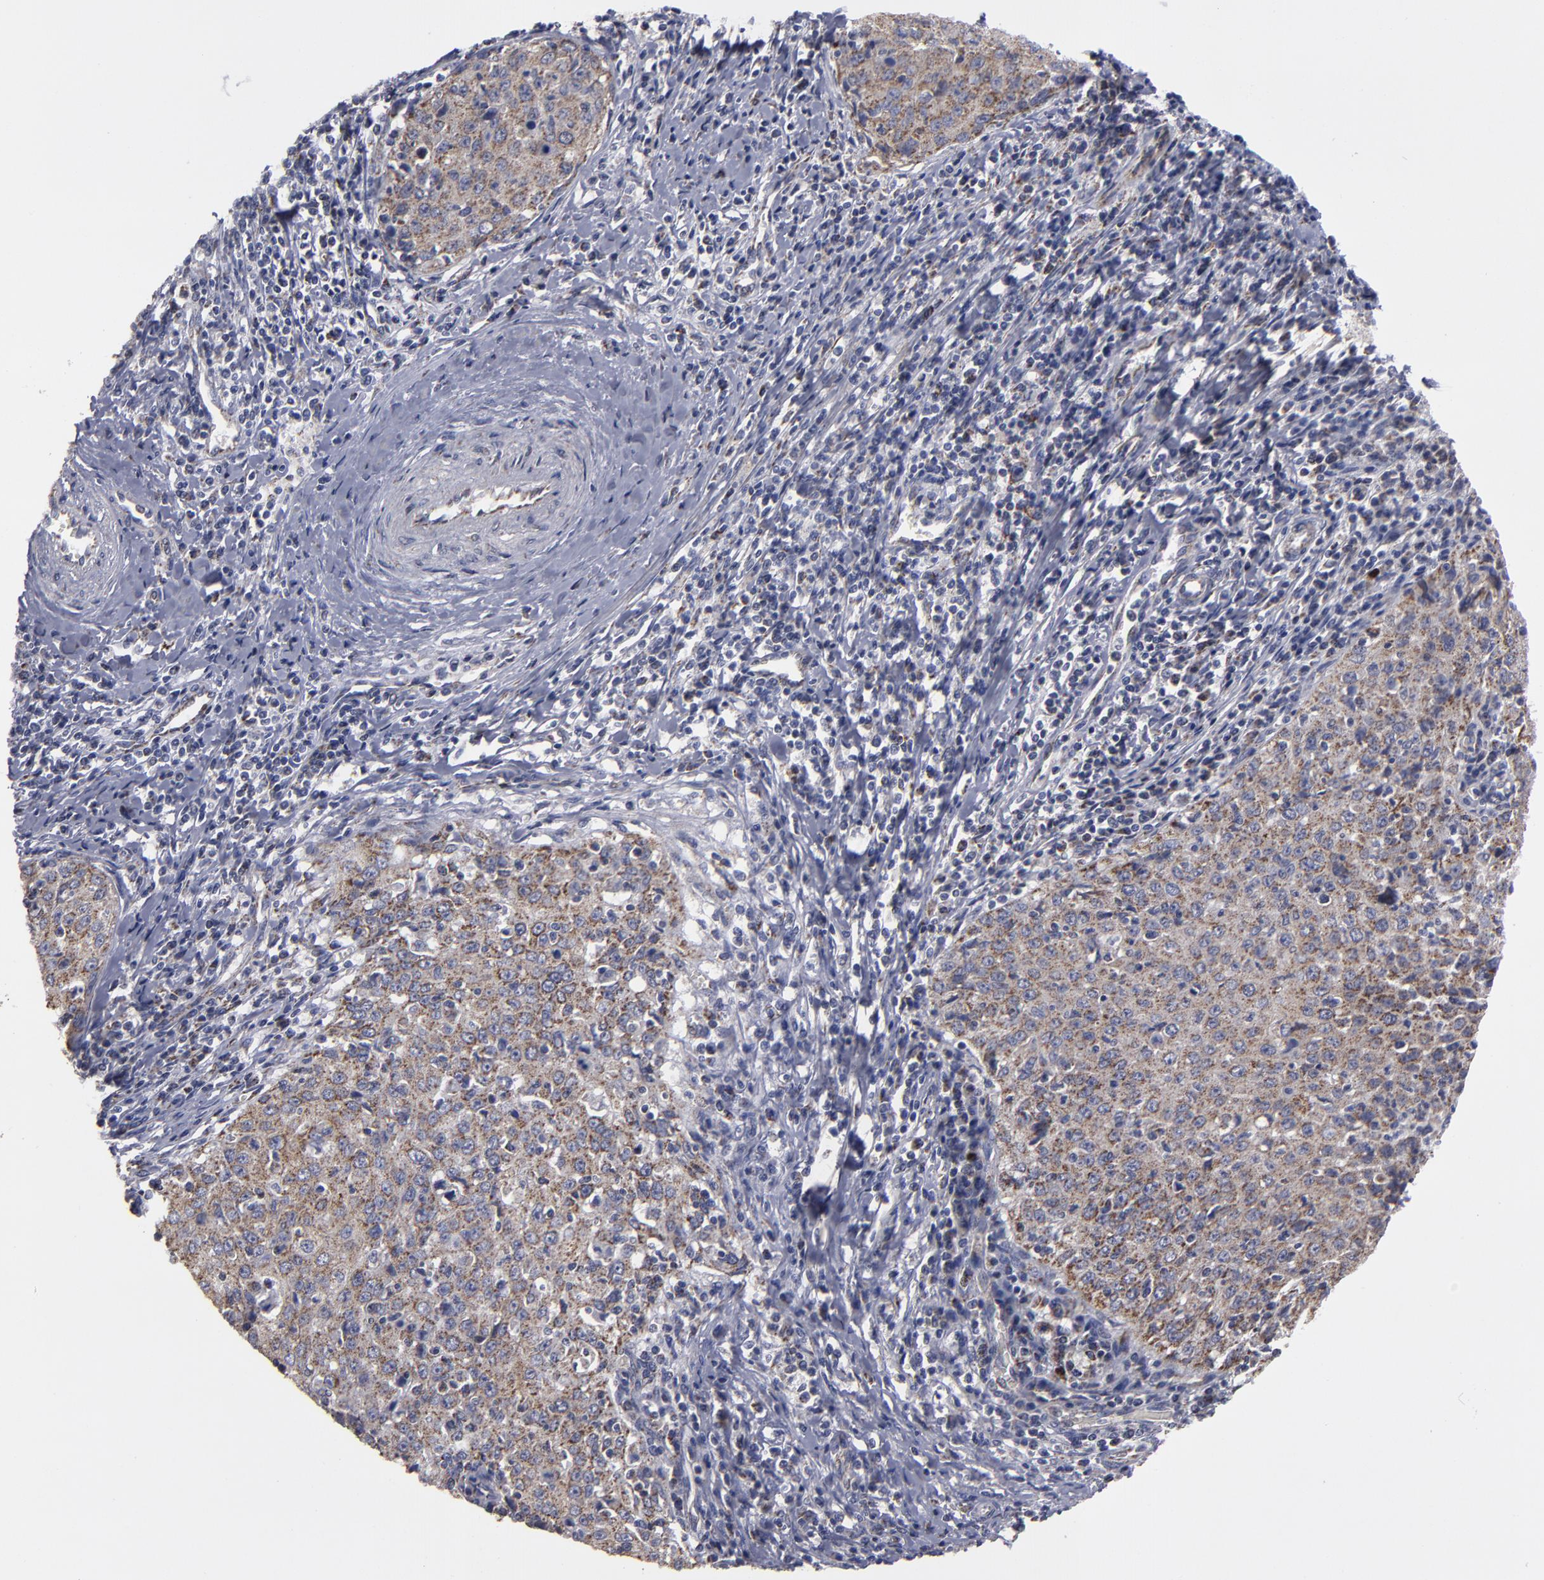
{"staining": {"intensity": "moderate", "quantity": ">75%", "location": "cytoplasmic/membranous"}, "tissue": "cervical cancer", "cell_type": "Tumor cells", "image_type": "cancer", "snomed": [{"axis": "morphology", "description": "Squamous cell carcinoma, NOS"}, {"axis": "topography", "description": "Cervix"}], "caption": "Cervical cancer (squamous cell carcinoma) tissue displays moderate cytoplasmic/membranous positivity in approximately >75% of tumor cells The protein is stained brown, and the nuclei are stained in blue (DAB IHC with brightfield microscopy, high magnification).", "gene": "MYOM2", "patient": {"sex": "female", "age": 27}}